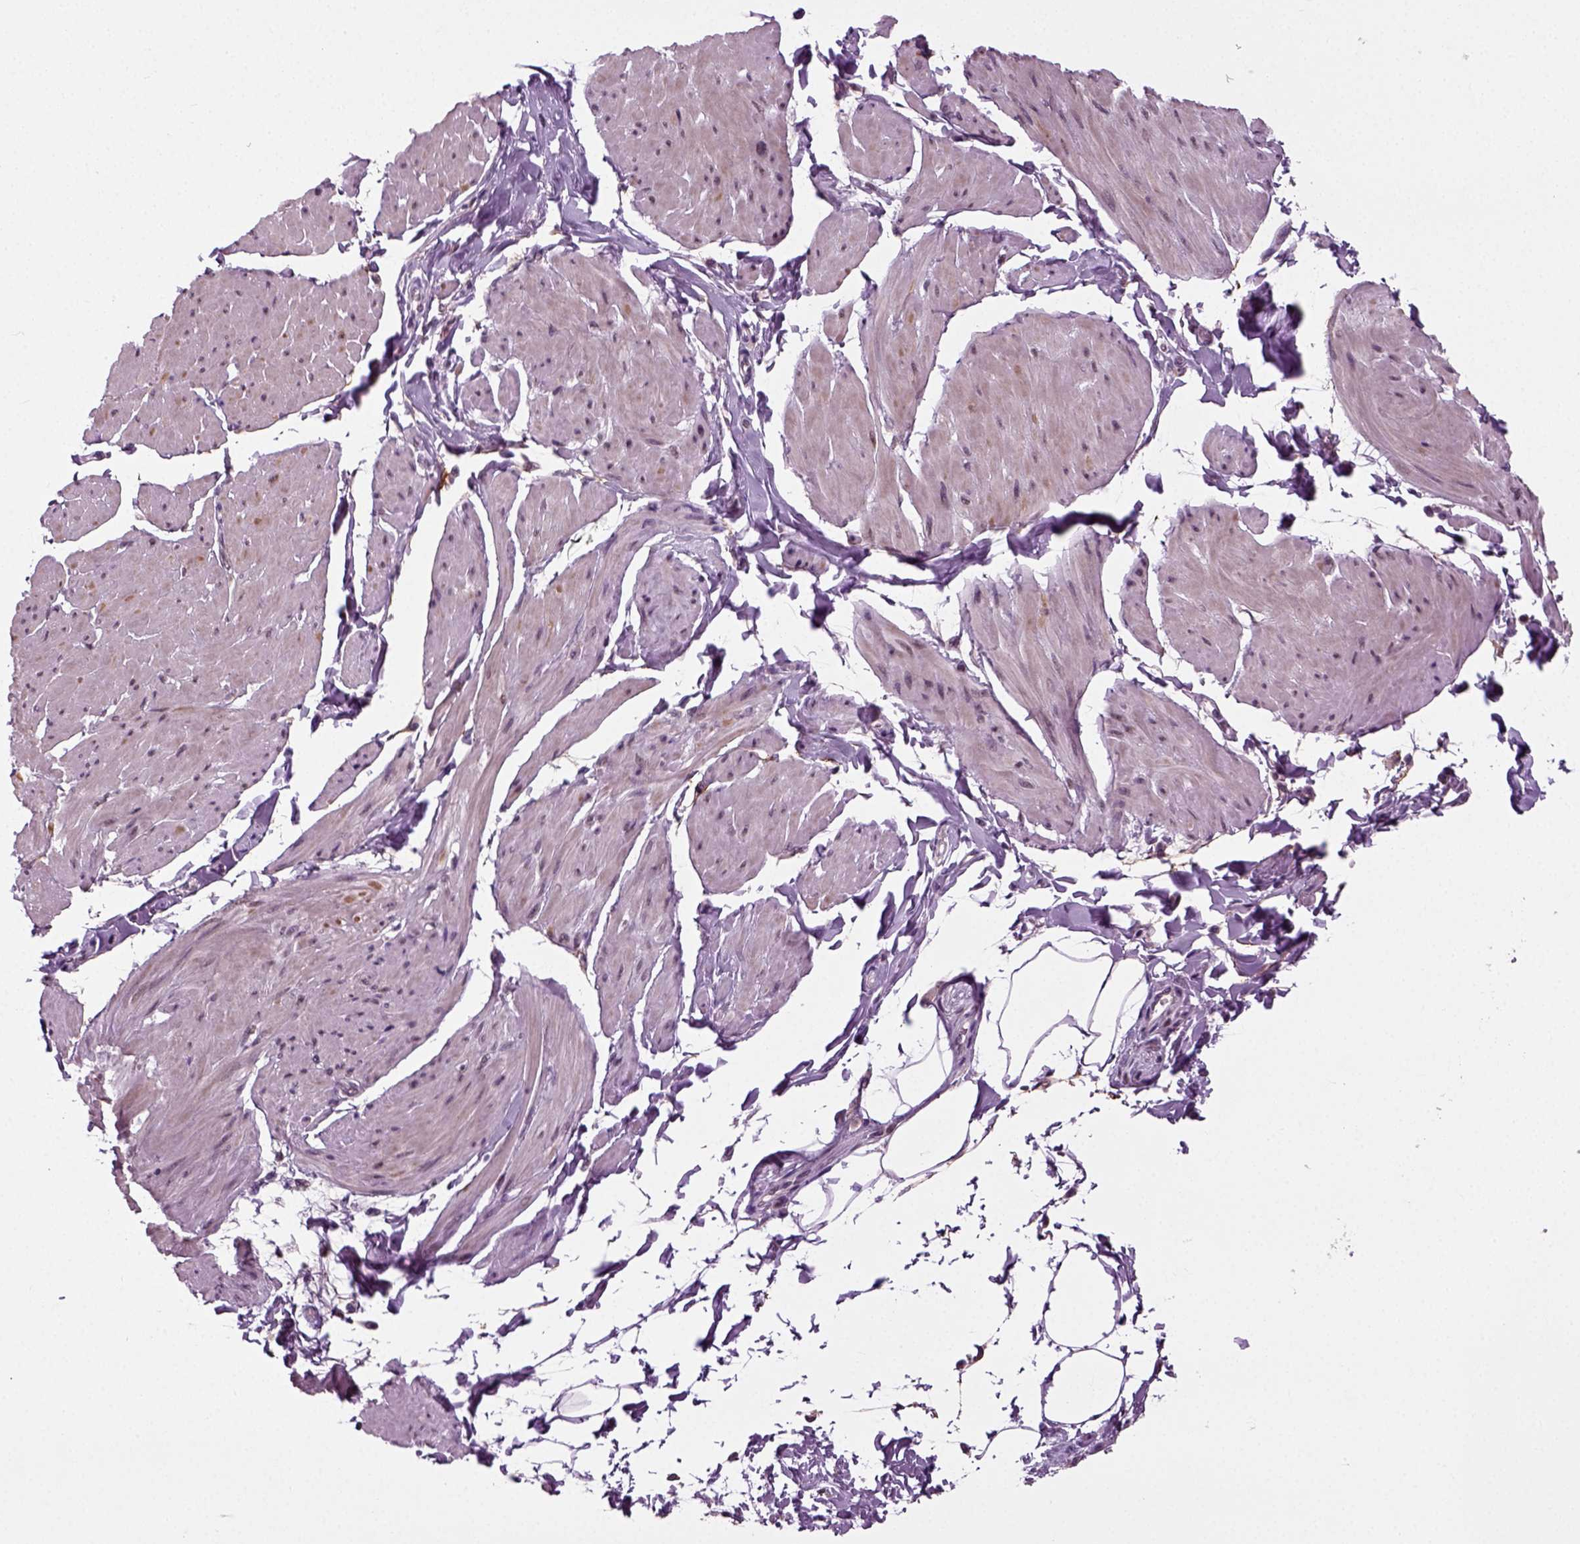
{"staining": {"intensity": "negative", "quantity": "none", "location": "none"}, "tissue": "smooth muscle", "cell_type": "Smooth muscle cells", "image_type": "normal", "snomed": [{"axis": "morphology", "description": "Normal tissue, NOS"}, {"axis": "topography", "description": "Adipose tissue"}, {"axis": "topography", "description": "Smooth muscle"}, {"axis": "topography", "description": "Peripheral nerve tissue"}], "caption": "IHC of normal smooth muscle shows no expression in smooth muscle cells. (Brightfield microscopy of DAB (3,3'-diaminobenzidine) IHC at high magnification).", "gene": "RCOR3", "patient": {"sex": "male", "age": 83}}